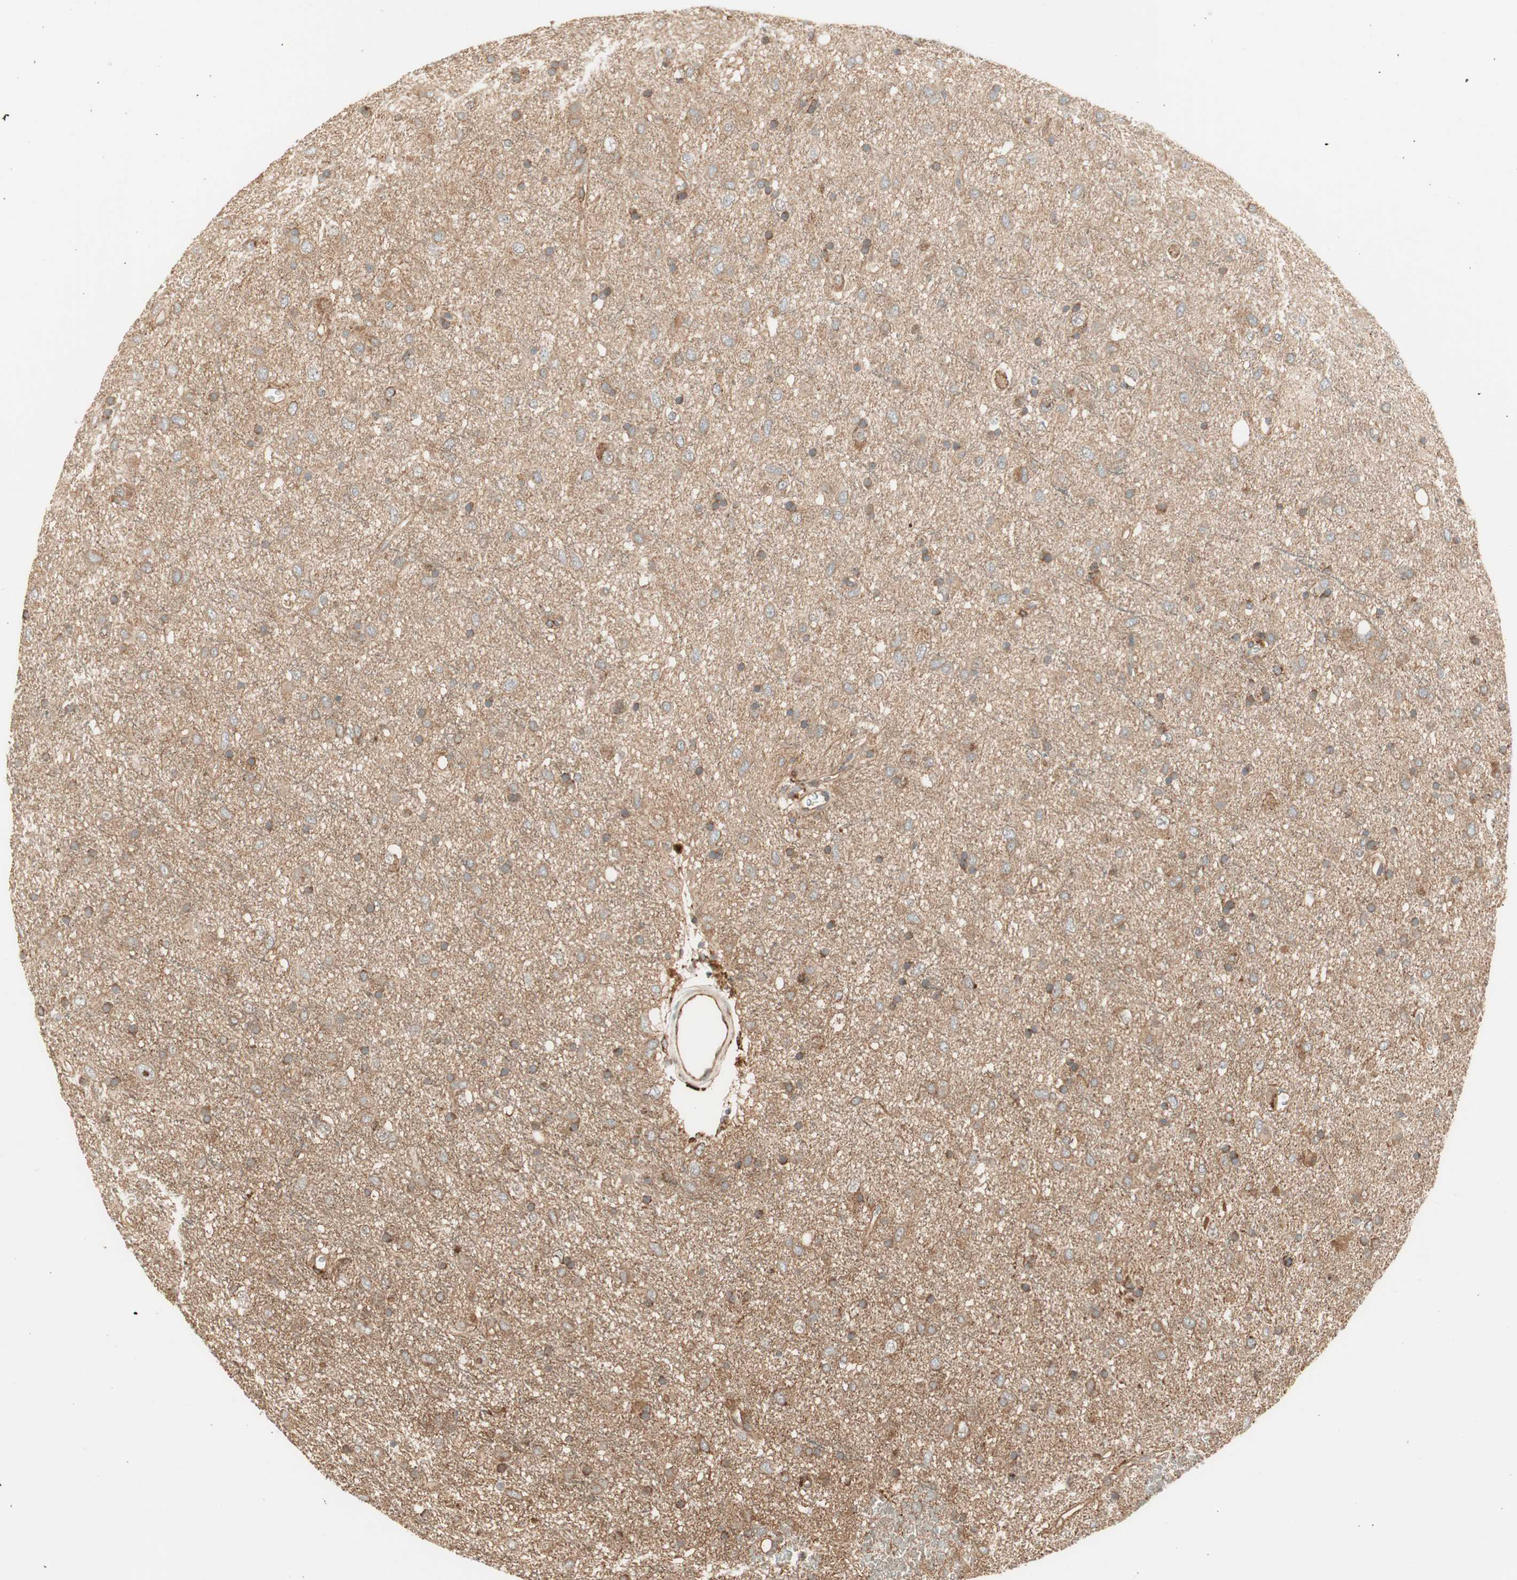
{"staining": {"intensity": "moderate", "quantity": "25%-75%", "location": "cytoplasmic/membranous"}, "tissue": "glioma", "cell_type": "Tumor cells", "image_type": "cancer", "snomed": [{"axis": "morphology", "description": "Glioma, malignant, Low grade"}, {"axis": "topography", "description": "Brain"}], "caption": "Protein staining demonstrates moderate cytoplasmic/membranous staining in about 25%-75% of tumor cells in malignant glioma (low-grade).", "gene": "P4HA1", "patient": {"sex": "male", "age": 77}}